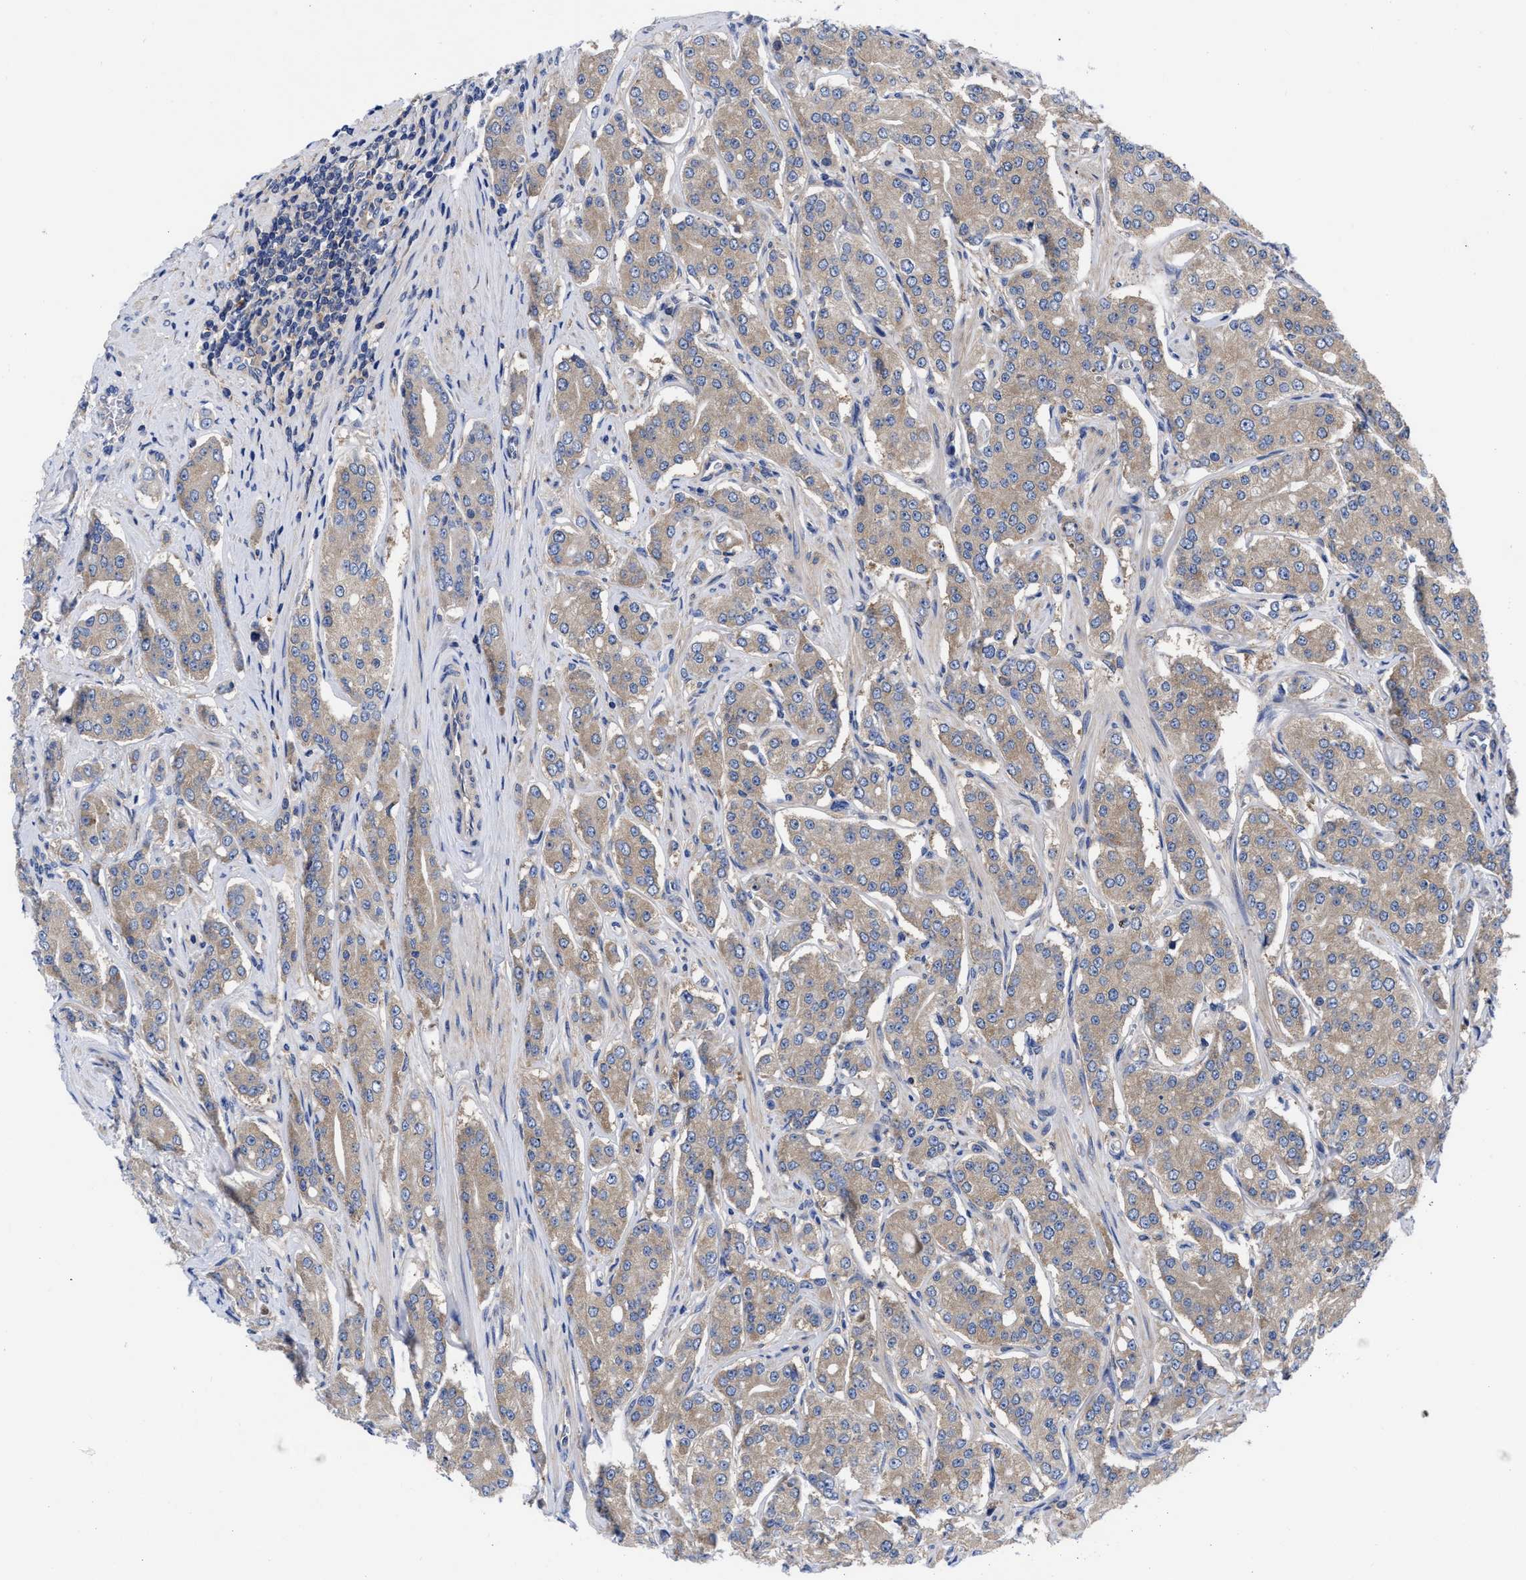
{"staining": {"intensity": "moderate", "quantity": ">75%", "location": "cytoplasmic/membranous"}, "tissue": "prostate cancer", "cell_type": "Tumor cells", "image_type": "cancer", "snomed": [{"axis": "morphology", "description": "Adenocarcinoma, Low grade"}, {"axis": "topography", "description": "Prostate"}], "caption": "IHC histopathology image of neoplastic tissue: human prostate adenocarcinoma (low-grade) stained using IHC reveals medium levels of moderate protein expression localized specifically in the cytoplasmic/membranous of tumor cells, appearing as a cytoplasmic/membranous brown color.", "gene": "RBKS", "patient": {"sex": "male", "age": 69}}